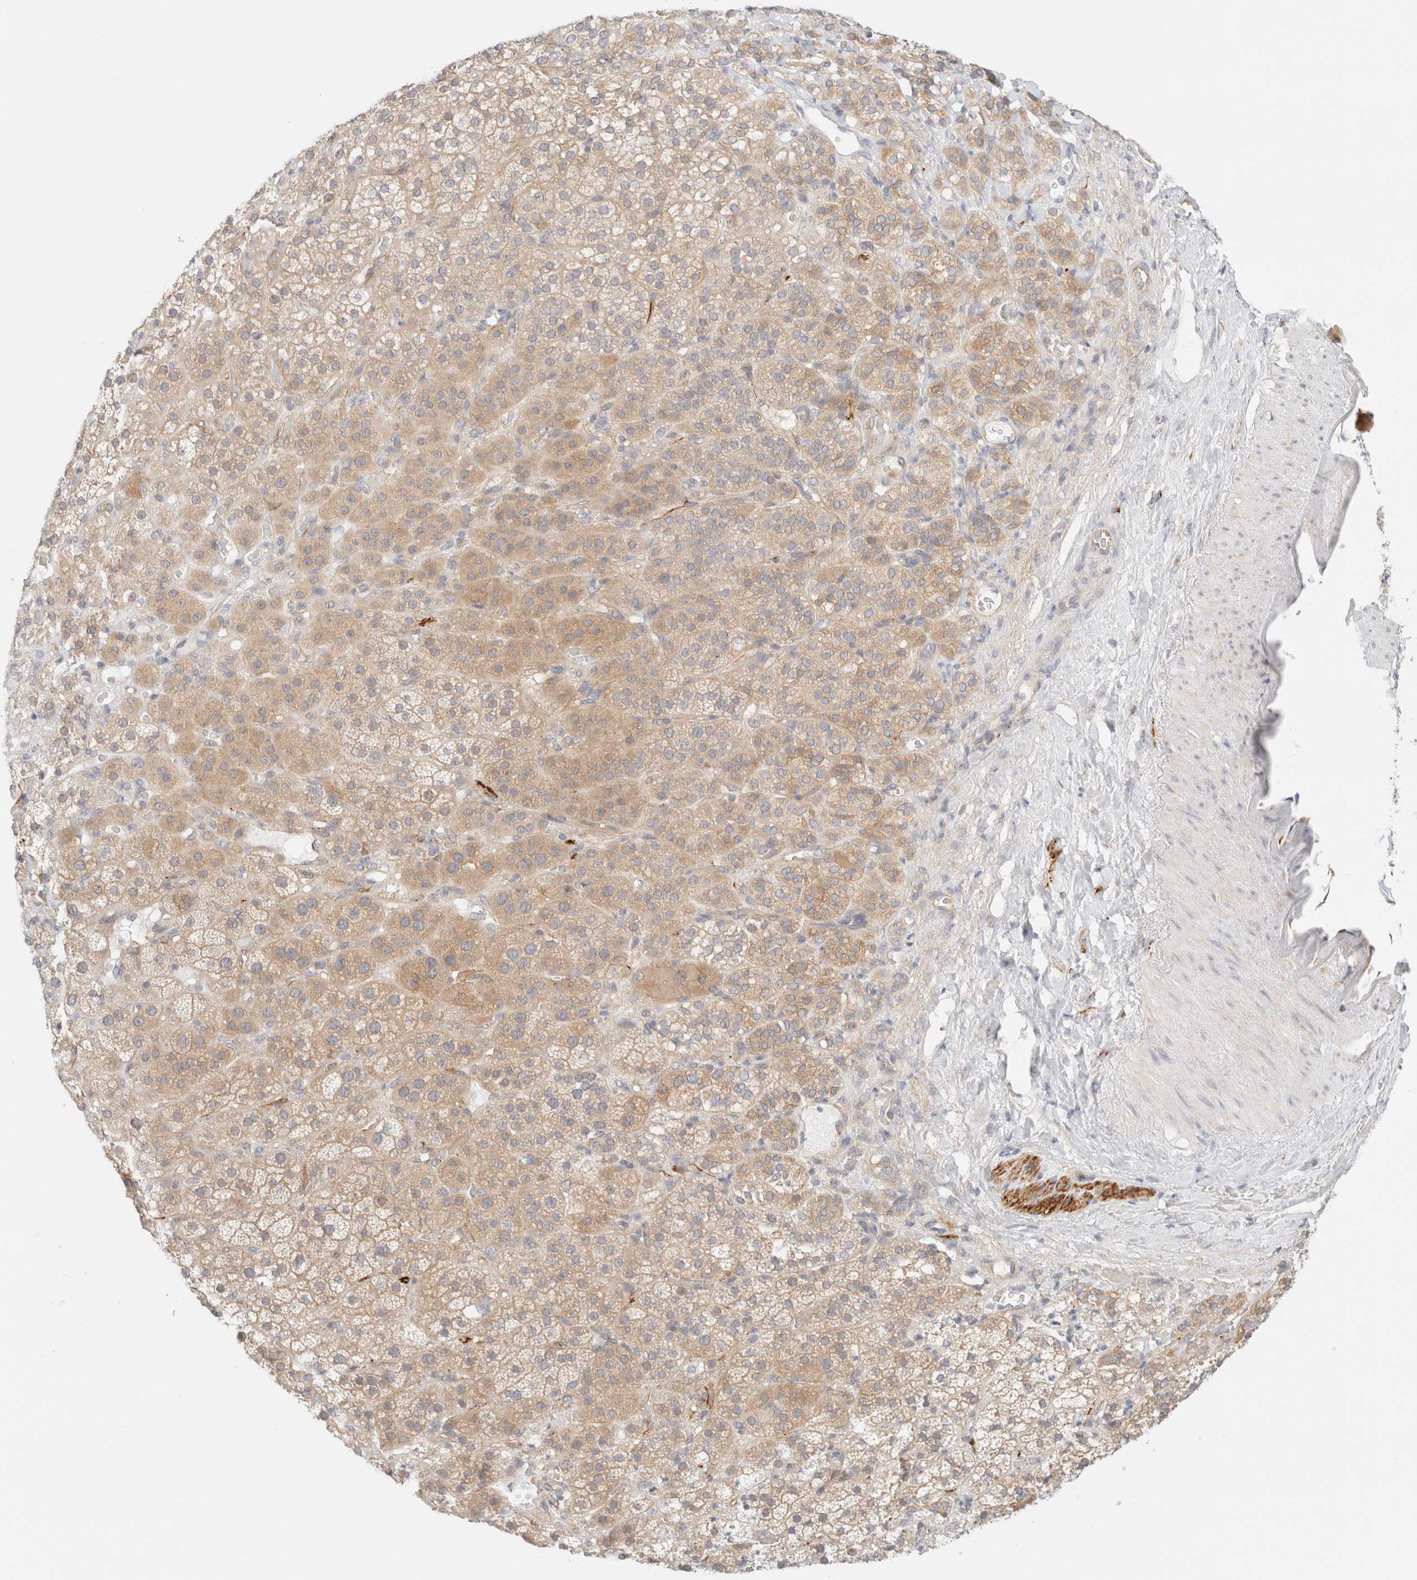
{"staining": {"intensity": "moderate", "quantity": ">75%", "location": "cytoplasmic/membranous"}, "tissue": "adrenal gland", "cell_type": "Glandular cells", "image_type": "normal", "snomed": [{"axis": "morphology", "description": "Normal tissue, NOS"}, {"axis": "topography", "description": "Adrenal gland"}], "caption": "Moderate cytoplasmic/membranous protein expression is seen in approximately >75% of glandular cells in adrenal gland.", "gene": "UNC13B", "patient": {"sex": "male", "age": 57}}